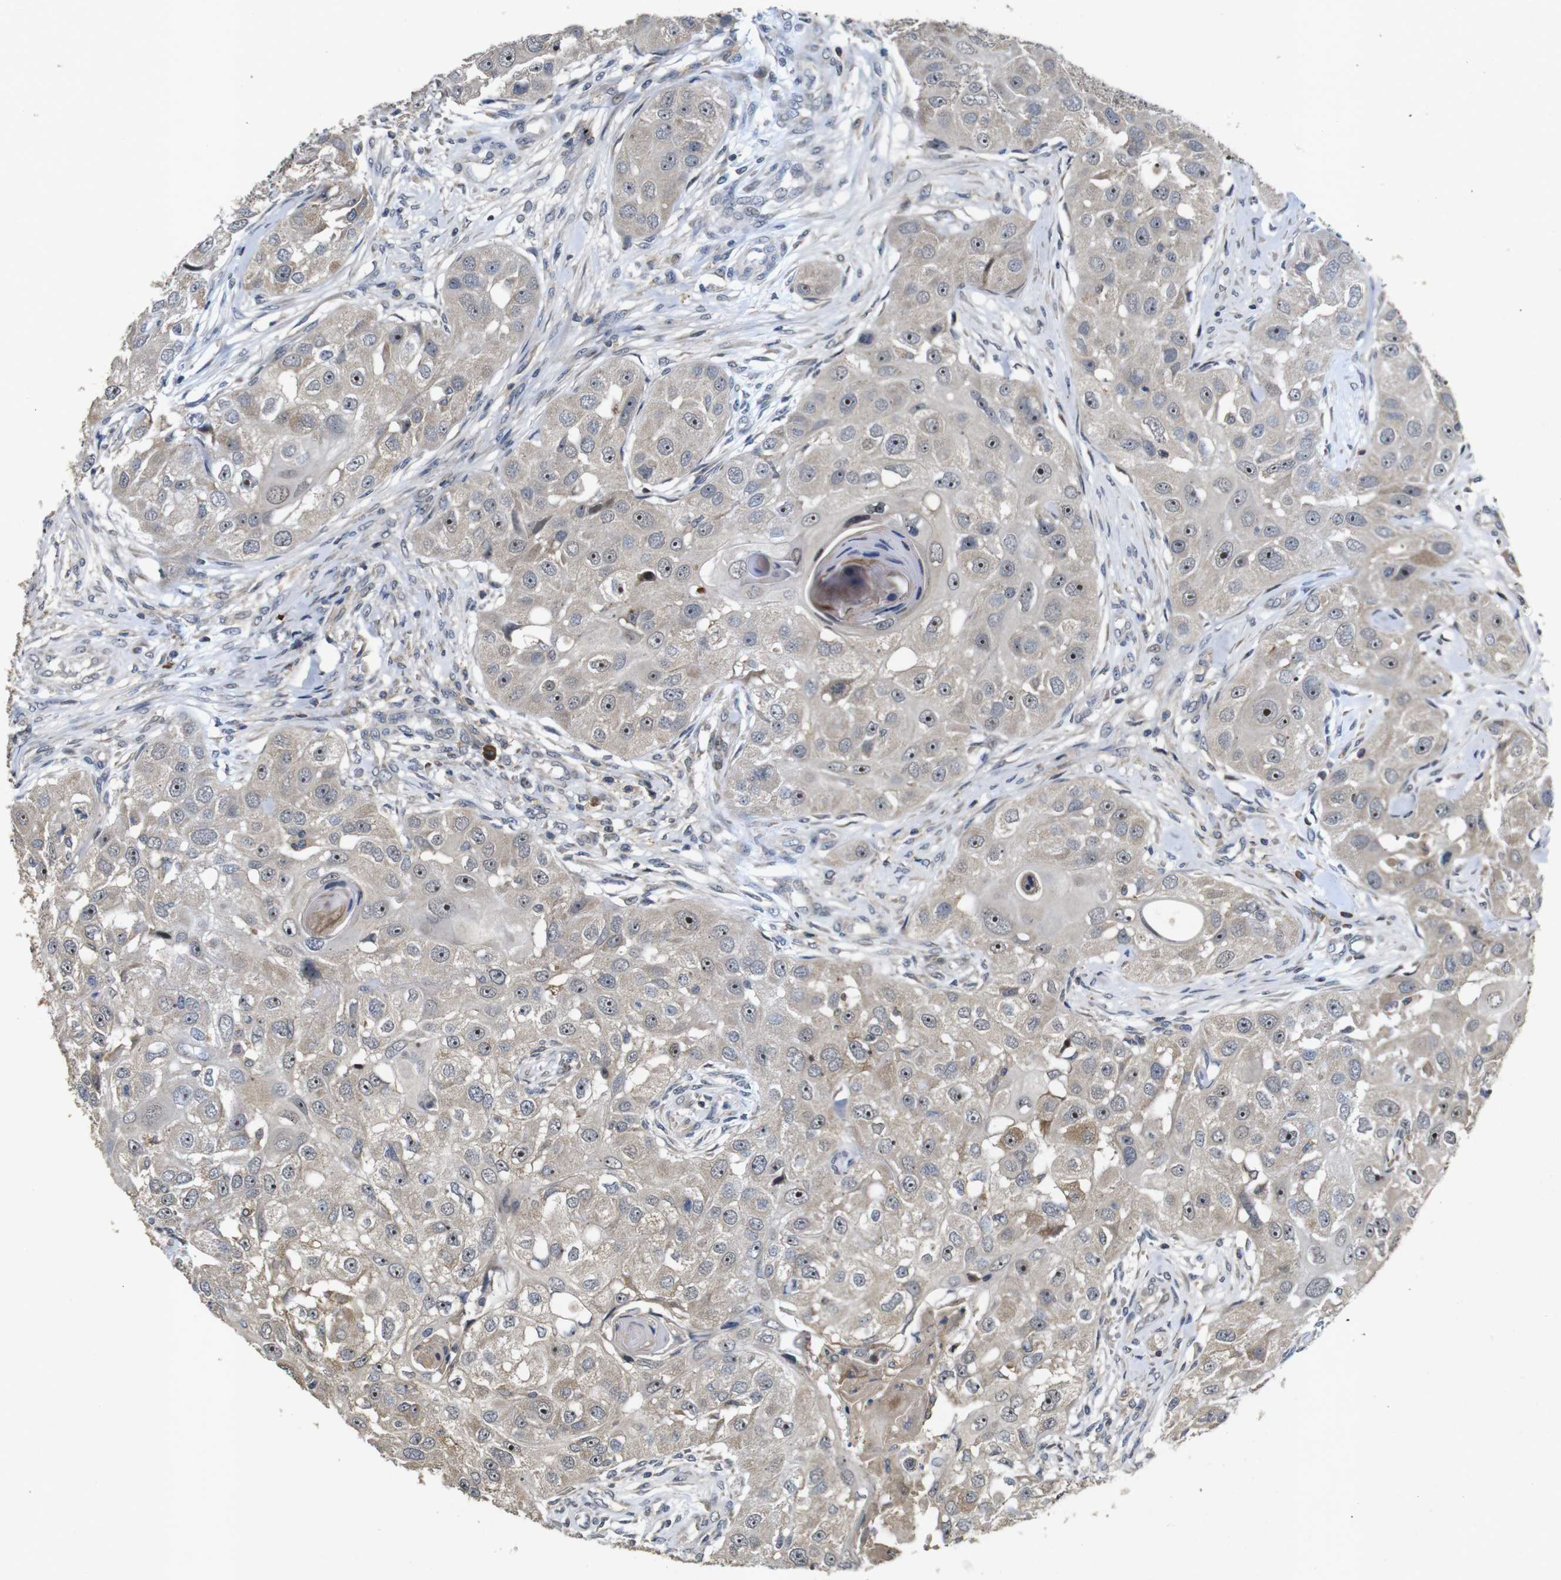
{"staining": {"intensity": "weak", "quantity": ">75%", "location": "cytoplasmic/membranous,nuclear"}, "tissue": "head and neck cancer", "cell_type": "Tumor cells", "image_type": "cancer", "snomed": [{"axis": "morphology", "description": "Normal tissue, NOS"}, {"axis": "morphology", "description": "Squamous cell carcinoma, NOS"}, {"axis": "topography", "description": "Skeletal muscle"}, {"axis": "topography", "description": "Head-Neck"}], "caption": "Immunohistochemistry (IHC) micrograph of human squamous cell carcinoma (head and neck) stained for a protein (brown), which exhibits low levels of weak cytoplasmic/membranous and nuclear expression in about >75% of tumor cells.", "gene": "MAGI2", "patient": {"sex": "male", "age": 51}}